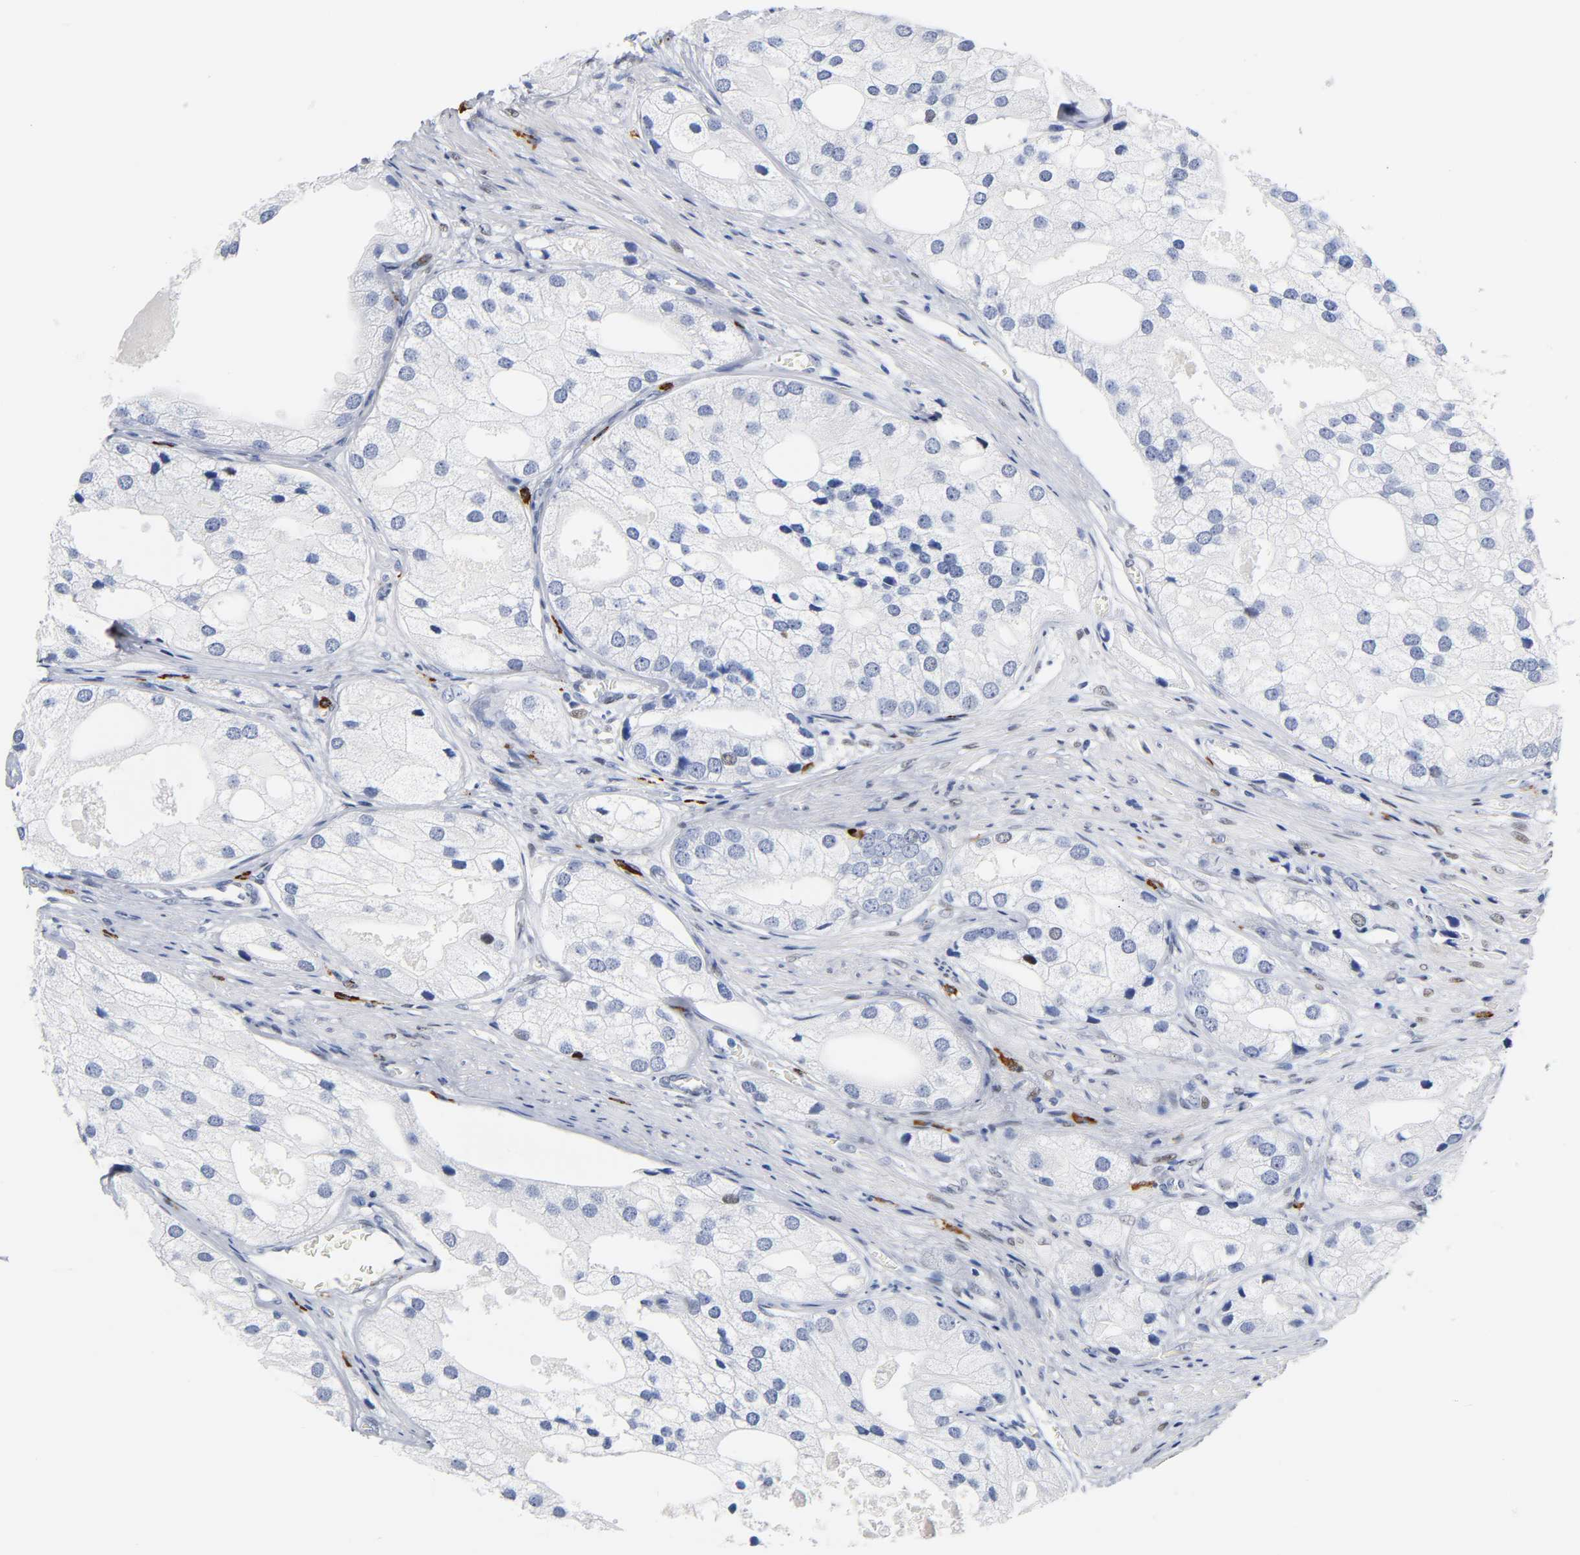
{"staining": {"intensity": "negative", "quantity": "none", "location": "none"}, "tissue": "prostate cancer", "cell_type": "Tumor cells", "image_type": "cancer", "snomed": [{"axis": "morphology", "description": "Adenocarcinoma, Low grade"}, {"axis": "topography", "description": "Prostate"}], "caption": "This is a image of IHC staining of prostate cancer, which shows no staining in tumor cells.", "gene": "NAB2", "patient": {"sex": "male", "age": 69}}